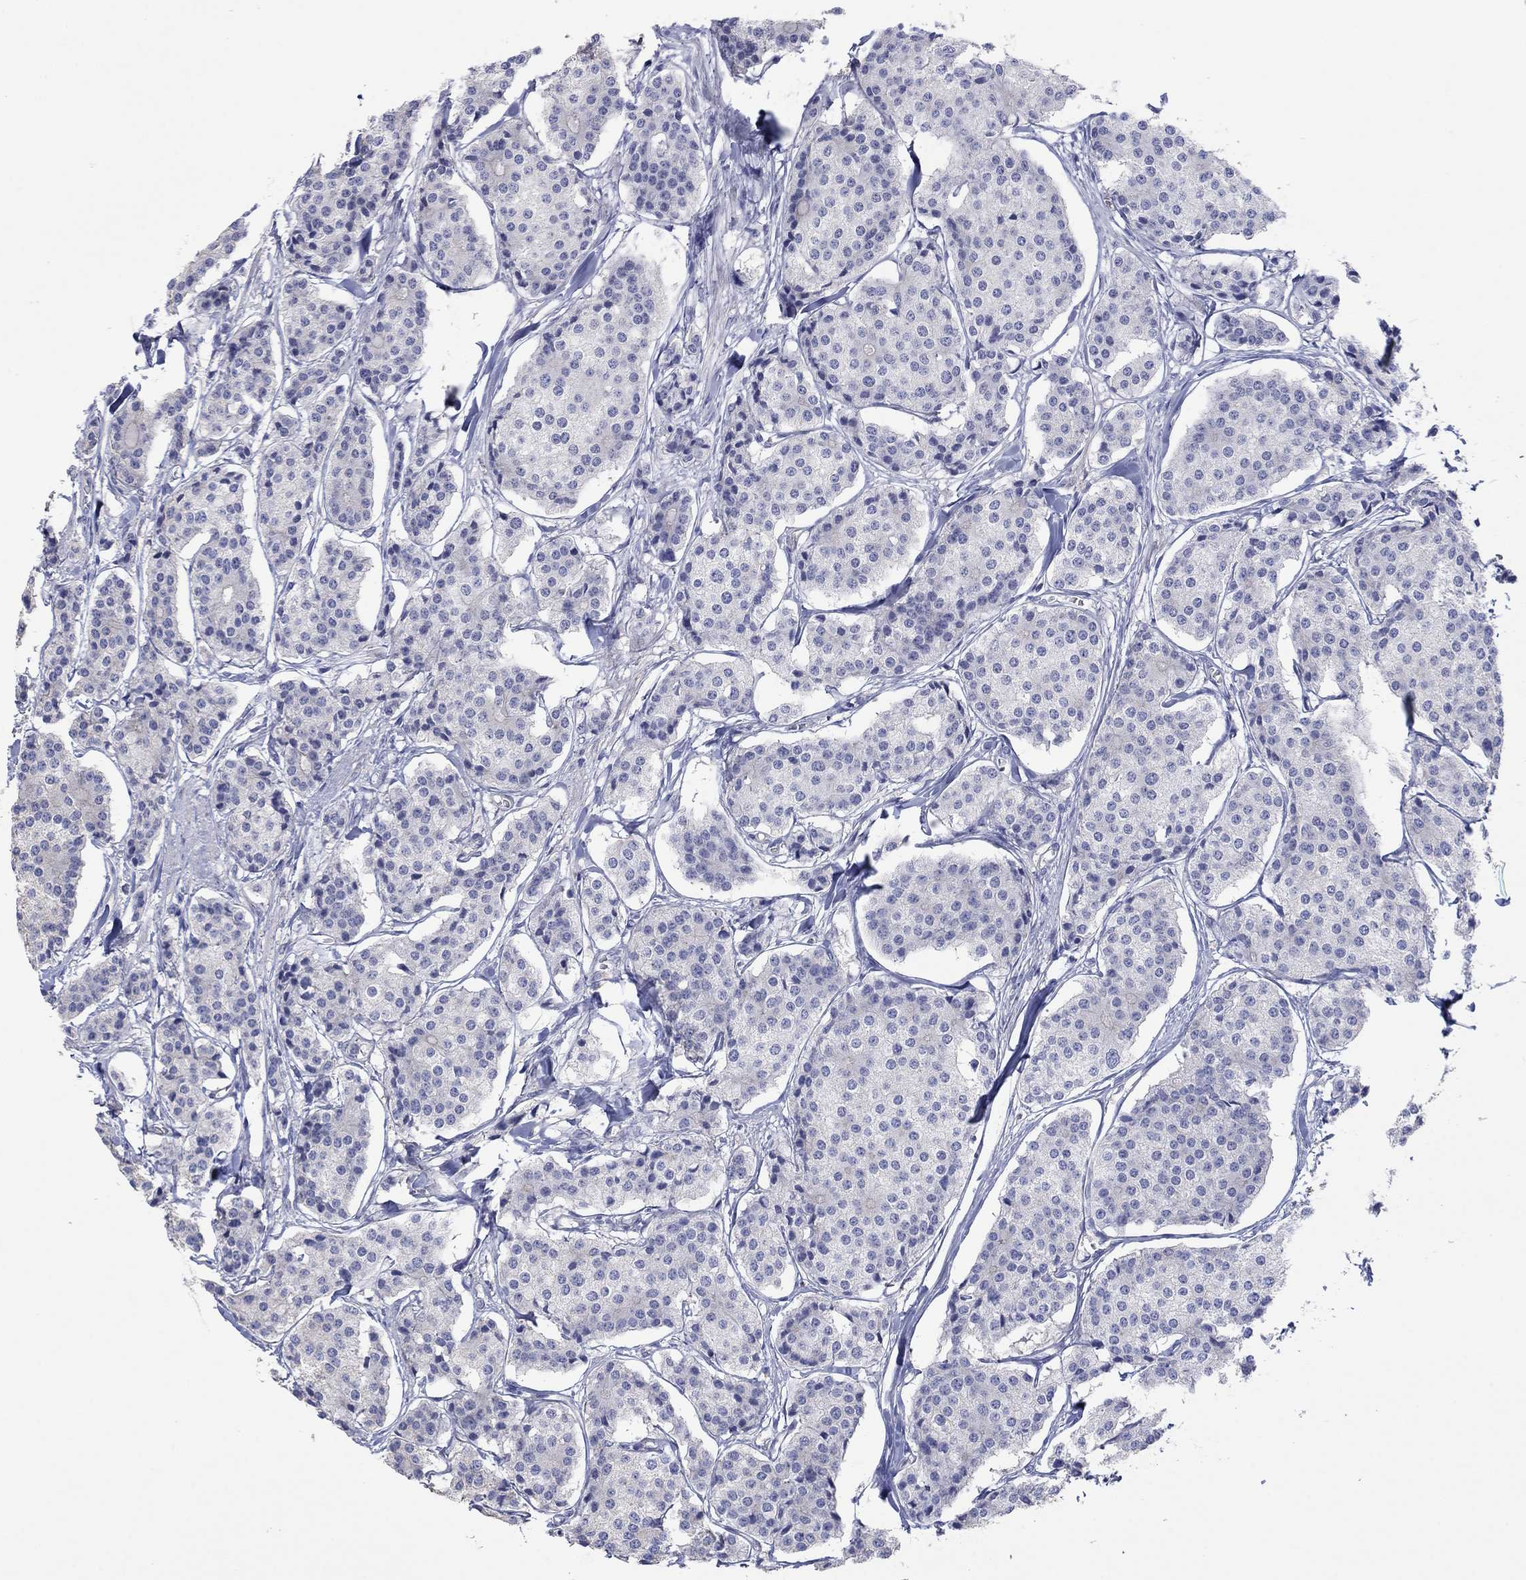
{"staining": {"intensity": "negative", "quantity": "none", "location": "none"}, "tissue": "carcinoid", "cell_type": "Tumor cells", "image_type": "cancer", "snomed": [{"axis": "morphology", "description": "Carcinoid, malignant, NOS"}, {"axis": "topography", "description": "Small intestine"}], "caption": "DAB immunohistochemical staining of carcinoid reveals no significant expression in tumor cells.", "gene": "TPRN", "patient": {"sex": "female", "age": 65}}